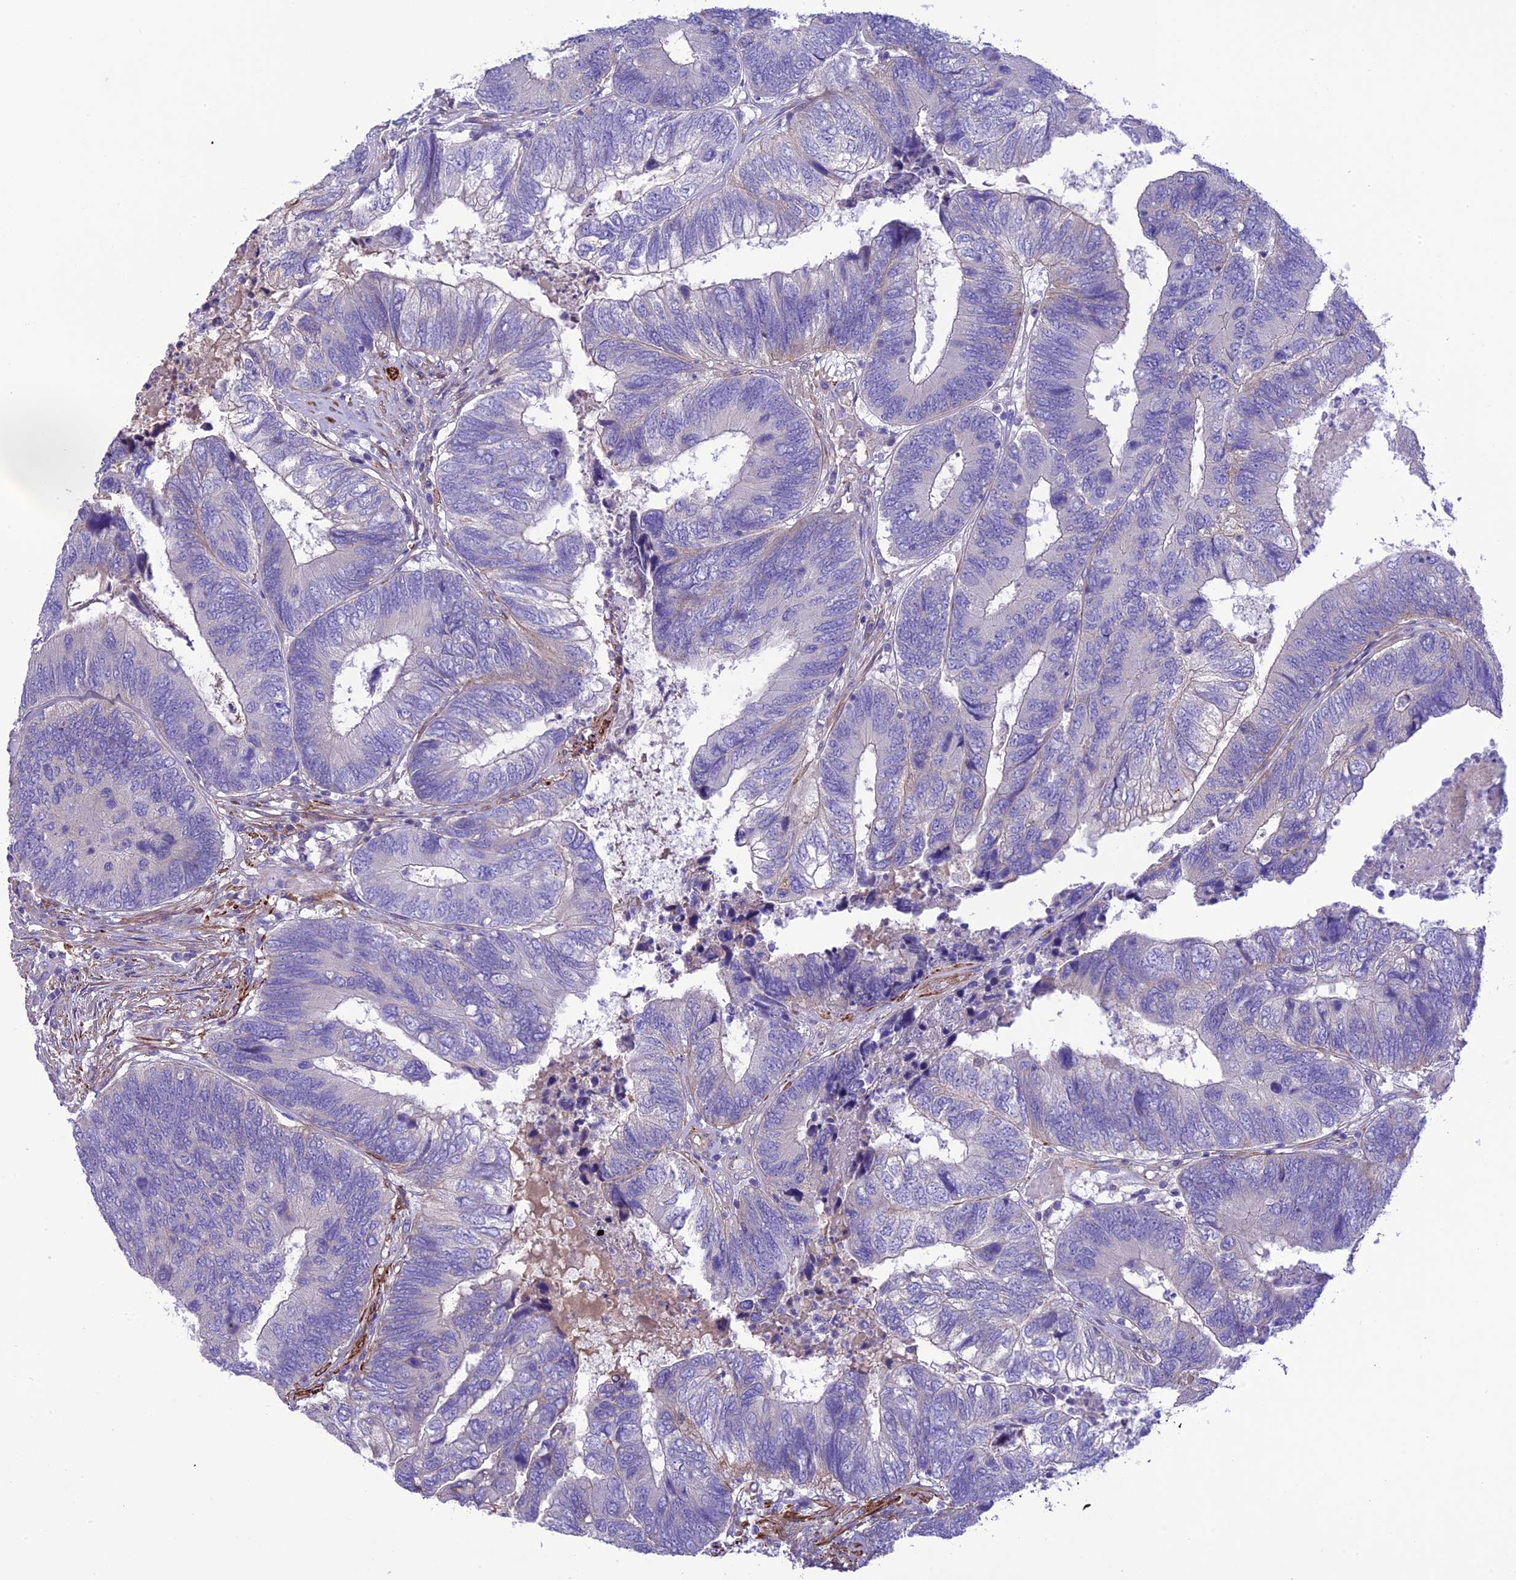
{"staining": {"intensity": "negative", "quantity": "none", "location": "none"}, "tissue": "colorectal cancer", "cell_type": "Tumor cells", "image_type": "cancer", "snomed": [{"axis": "morphology", "description": "Adenocarcinoma, NOS"}, {"axis": "topography", "description": "Colon"}], "caption": "A high-resolution histopathology image shows immunohistochemistry staining of adenocarcinoma (colorectal), which demonstrates no significant positivity in tumor cells.", "gene": "FRA10AC1", "patient": {"sex": "female", "age": 67}}